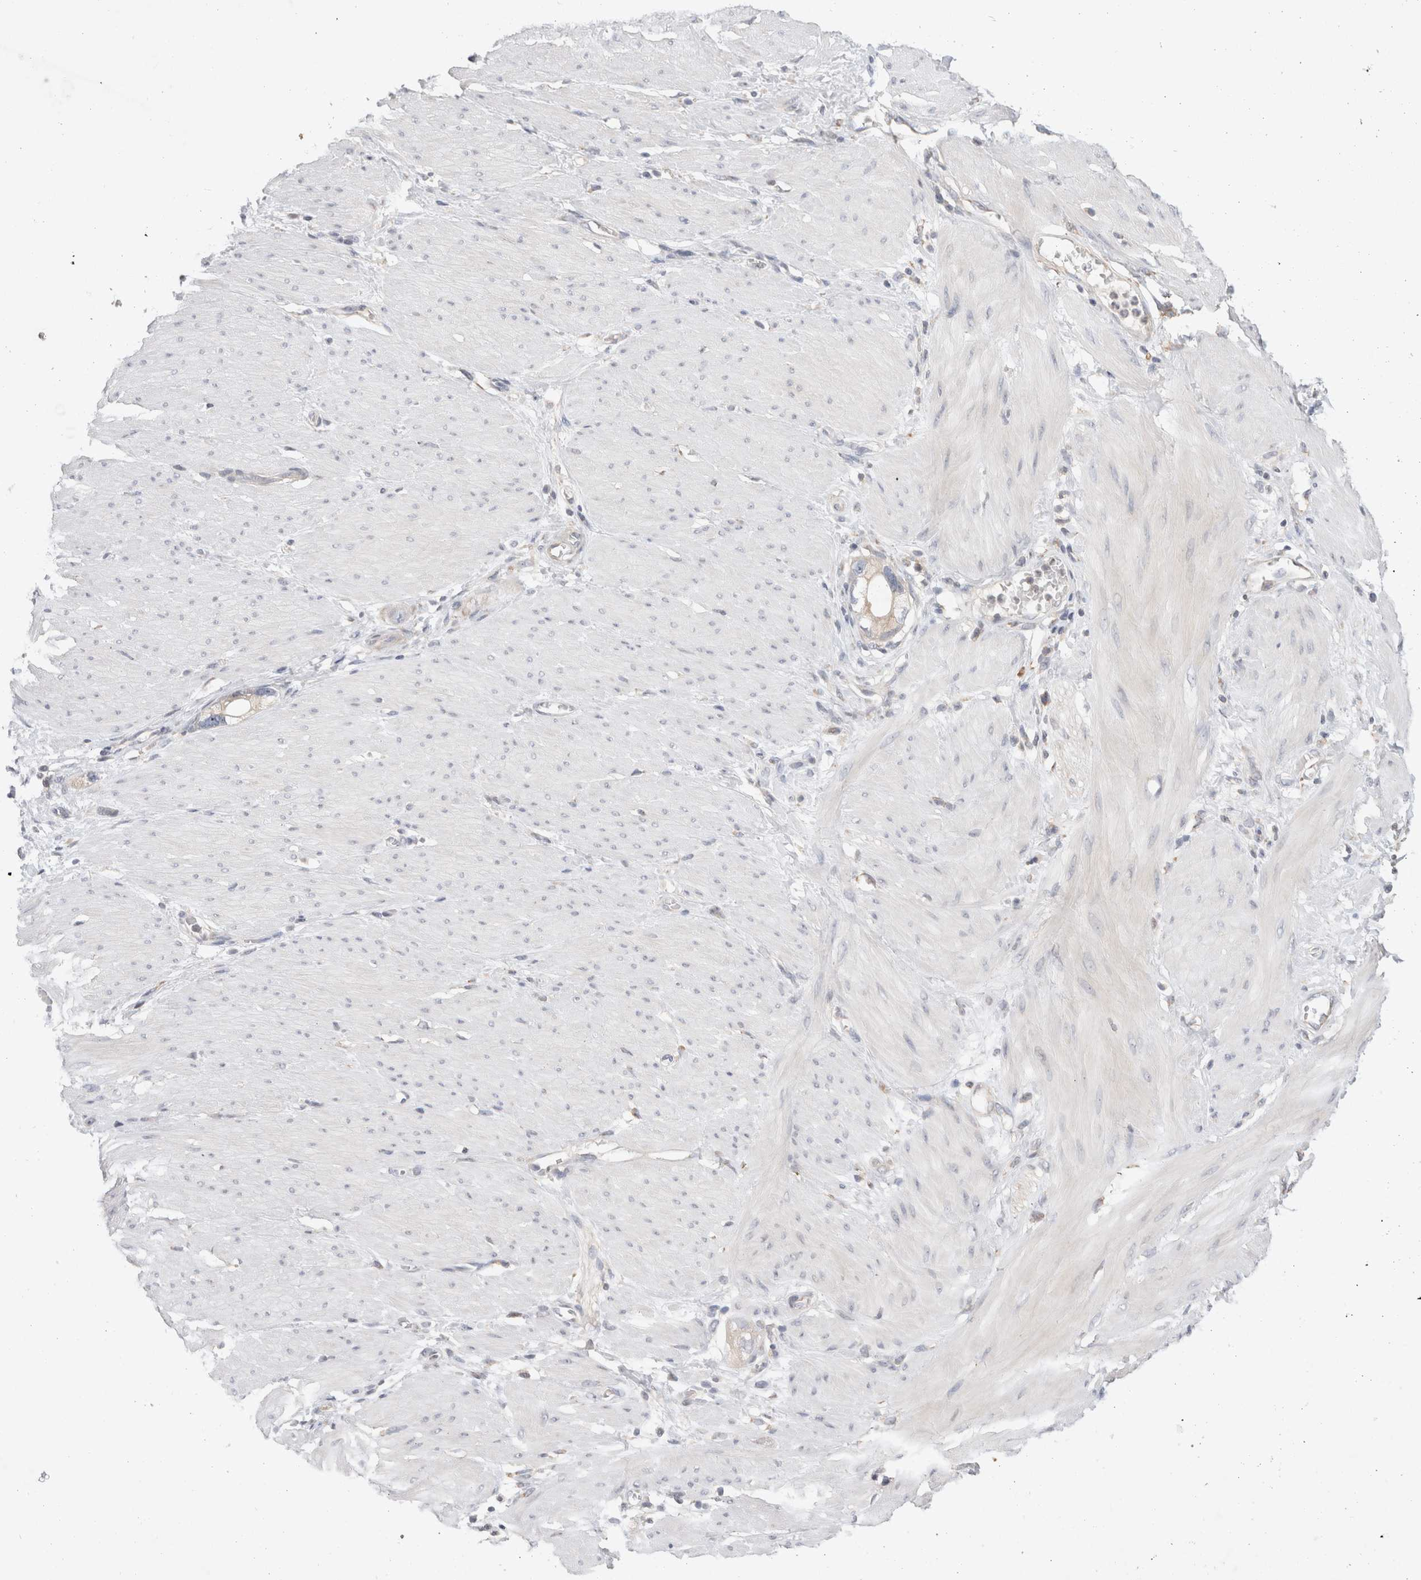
{"staining": {"intensity": "weak", "quantity": "<25%", "location": "cytoplasmic/membranous"}, "tissue": "stomach cancer", "cell_type": "Tumor cells", "image_type": "cancer", "snomed": [{"axis": "morphology", "description": "Adenocarcinoma, NOS"}, {"axis": "topography", "description": "Stomach"}, {"axis": "topography", "description": "Stomach, lower"}], "caption": "A histopathology image of human stomach cancer is negative for staining in tumor cells.", "gene": "NEDD4L", "patient": {"sex": "female", "age": 48}}